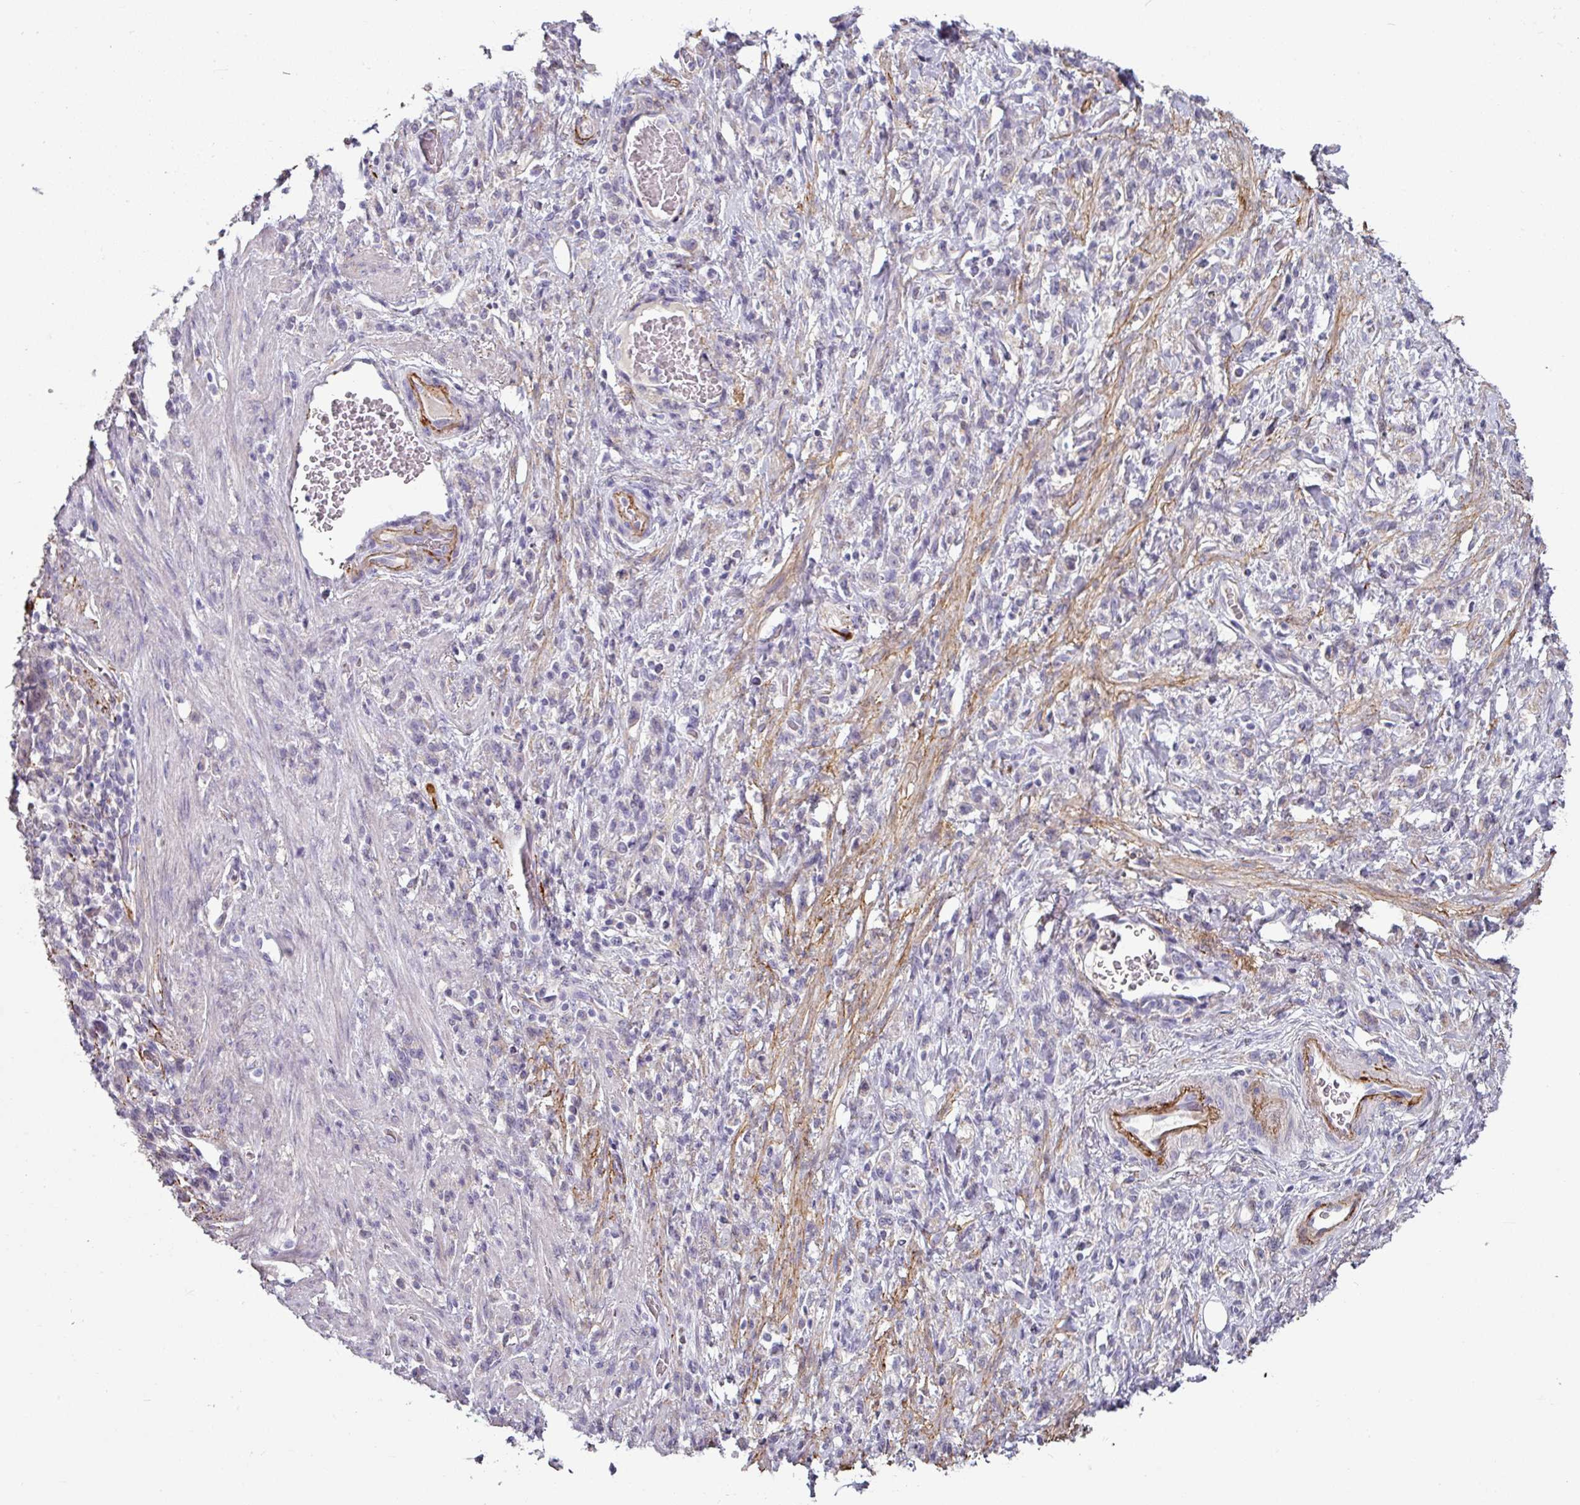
{"staining": {"intensity": "negative", "quantity": "none", "location": "none"}, "tissue": "stomach cancer", "cell_type": "Tumor cells", "image_type": "cancer", "snomed": [{"axis": "morphology", "description": "Adenocarcinoma, NOS"}, {"axis": "topography", "description": "Stomach"}], "caption": "Tumor cells are negative for brown protein staining in stomach cancer (adenocarcinoma).", "gene": "MTMR14", "patient": {"sex": "male", "age": 77}}